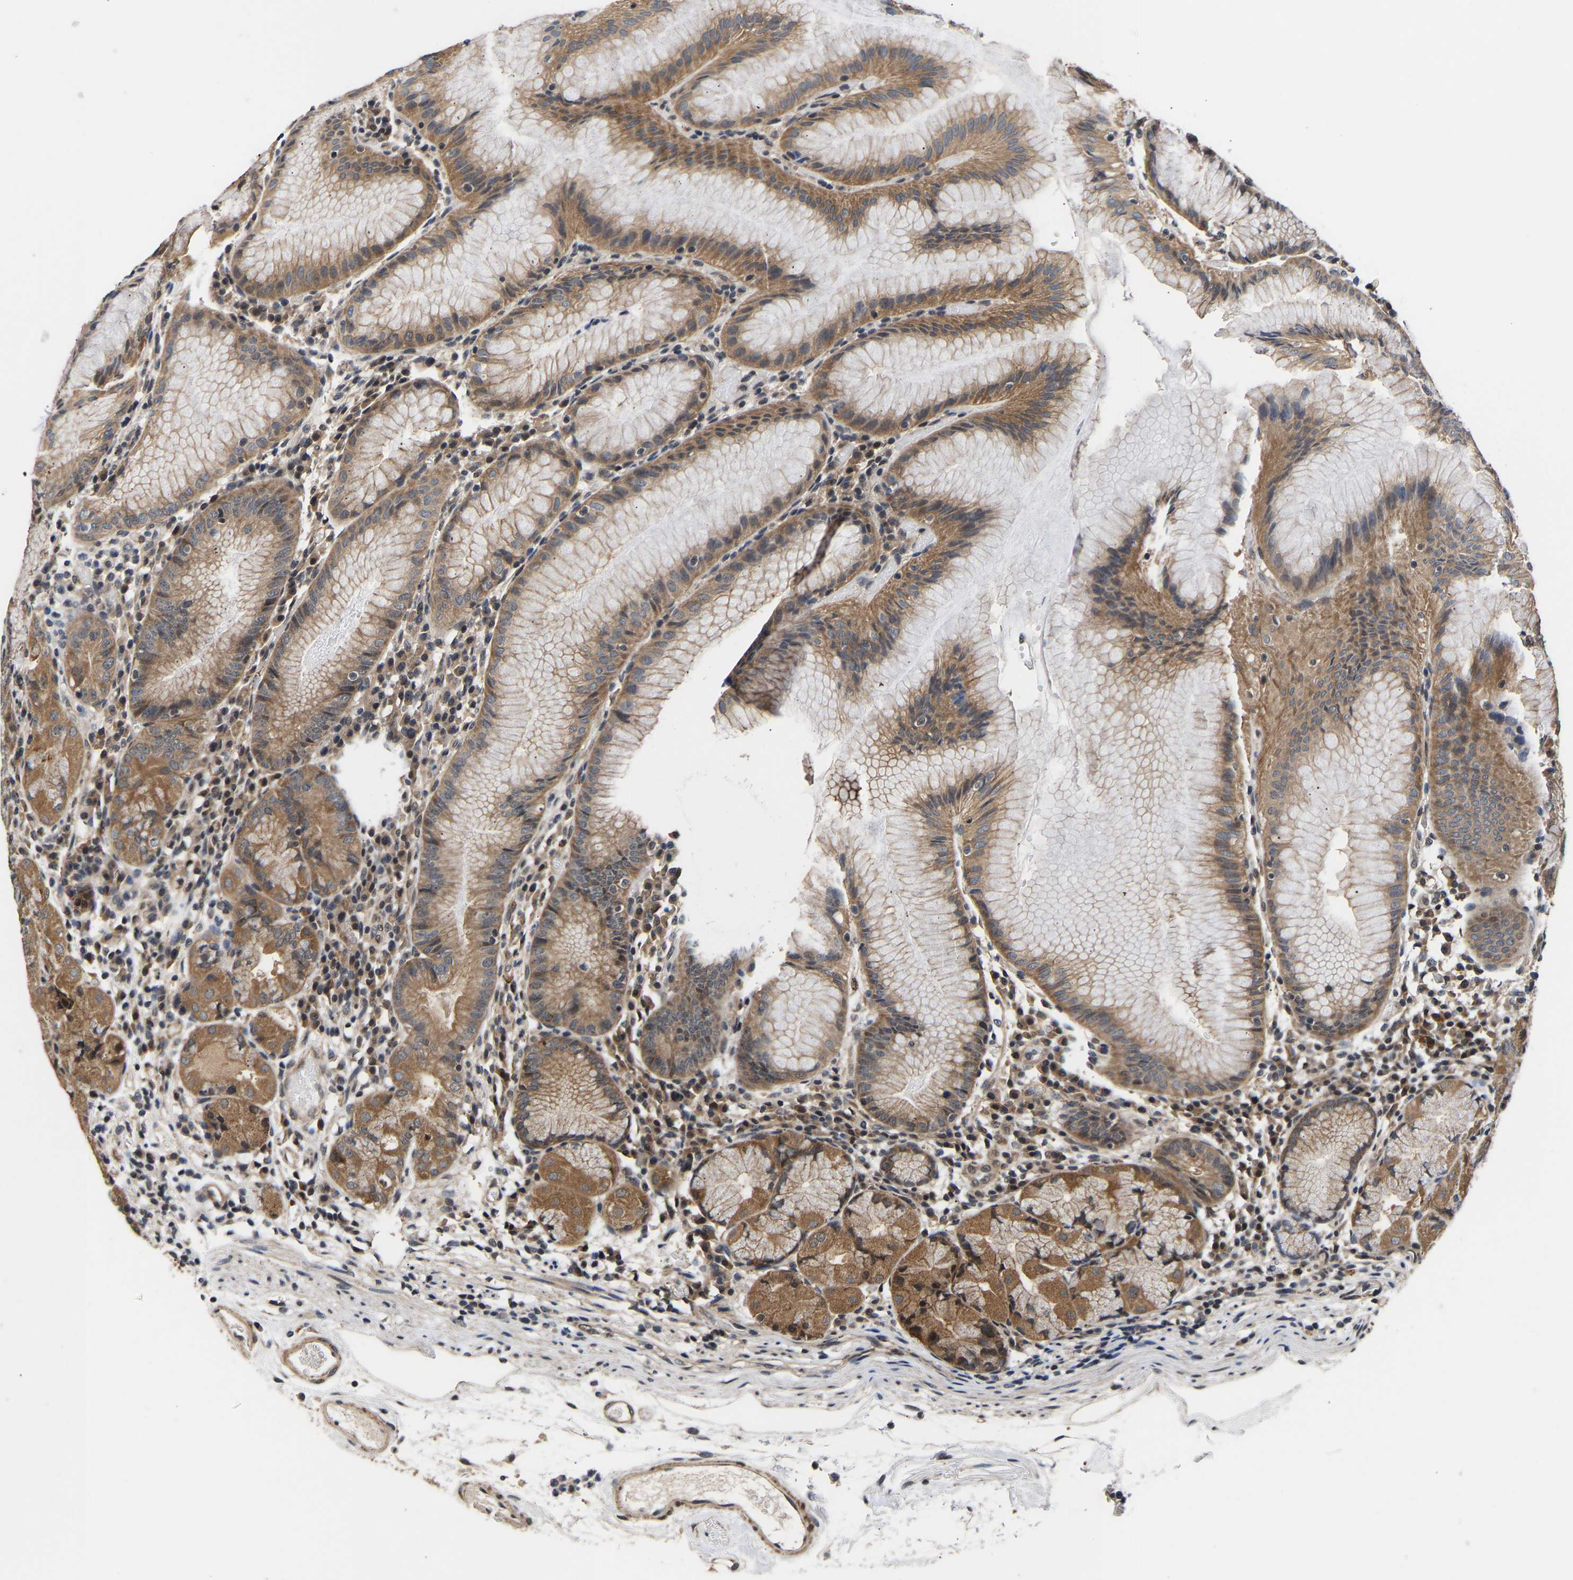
{"staining": {"intensity": "moderate", "quantity": ">75%", "location": "cytoplasmic/membranous,nuclear"}, "tissue": "stomach", "cell_type": "Glandular cells", "image_type": "normal", "snomed": [{"axis": "morphology", "description": "Normal tissue, NOS"}, {"axis": "topography", "description": "Stomach"}, {"axis": "topography", "description": "Stomach, lower"}], "caption": "Benign stomach reveals moderate cytoplasmic/membranous,nuclear positivity in approximately >75% of glandular cells, visualized by immunohistochemistry. (brown staining indicates protein expression, while blue staining denotes nuclei).", "gene": "METTL16", "patient": {"sex": "female", "age": 75}}